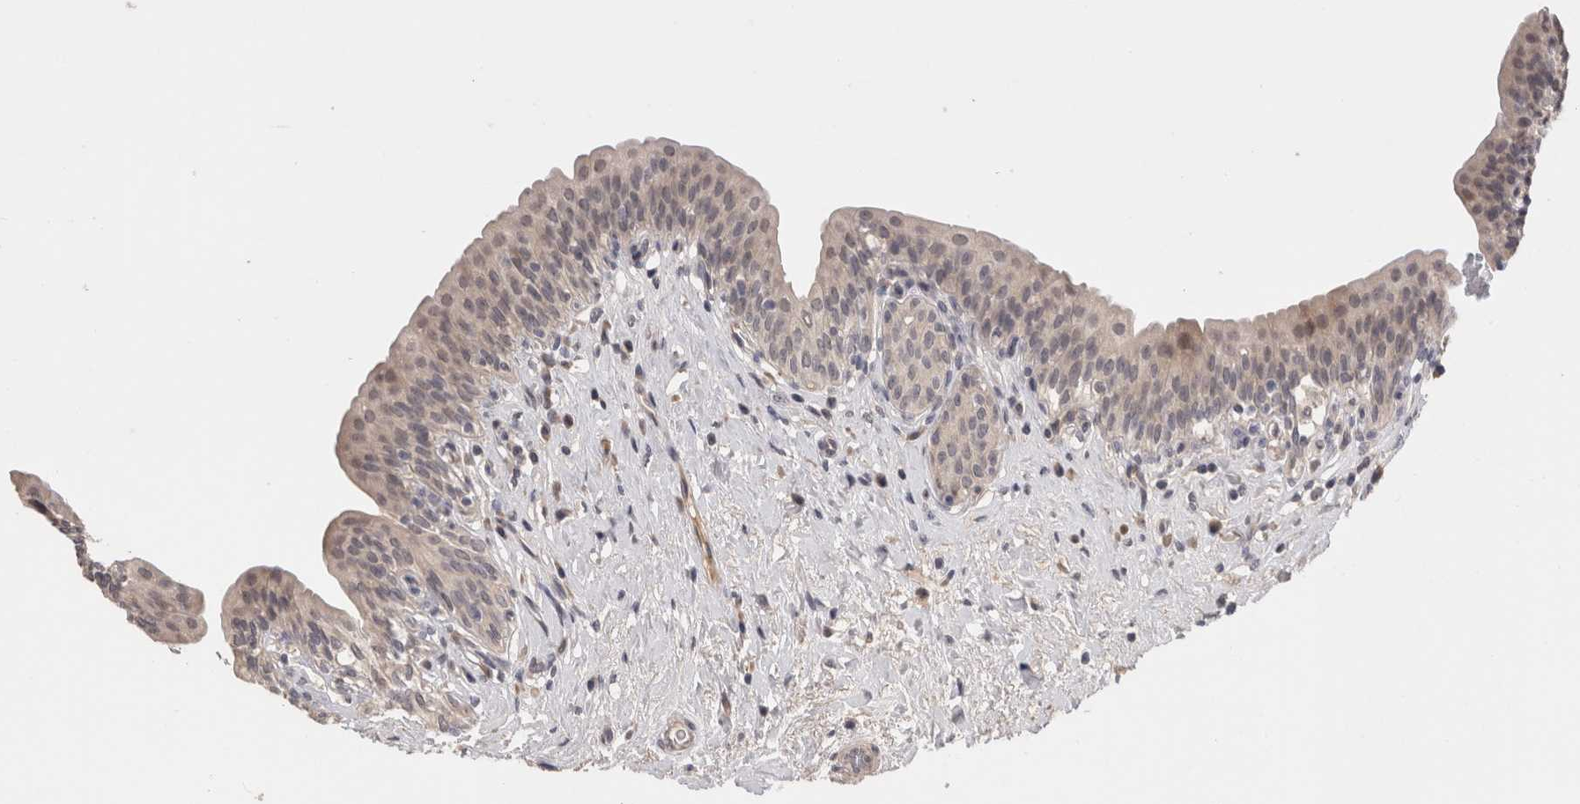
{"staining": {"intensity": "weak", "quantity": "25%-75%", "location": "cytoplasmic/membranous"}, "tissue": "urinary bladder", "cell_type": "Urothelial cells", "image_type": "normal", "snomed": [{"axis": "morphology", "description": "Normal tissue, NOS"}, {"axis": "topography", "description": "Urinary bladder"}], "caption": "Normal urinary bladder displays weak cytoplasmic/membranous expression in approximately 25%-75% of urothelial cells (DAB IHC, brown staining for protein, blue staining for nuclei)..", "gene": "CRYBG1", "patient": {"sex": "male", "age": 83}}